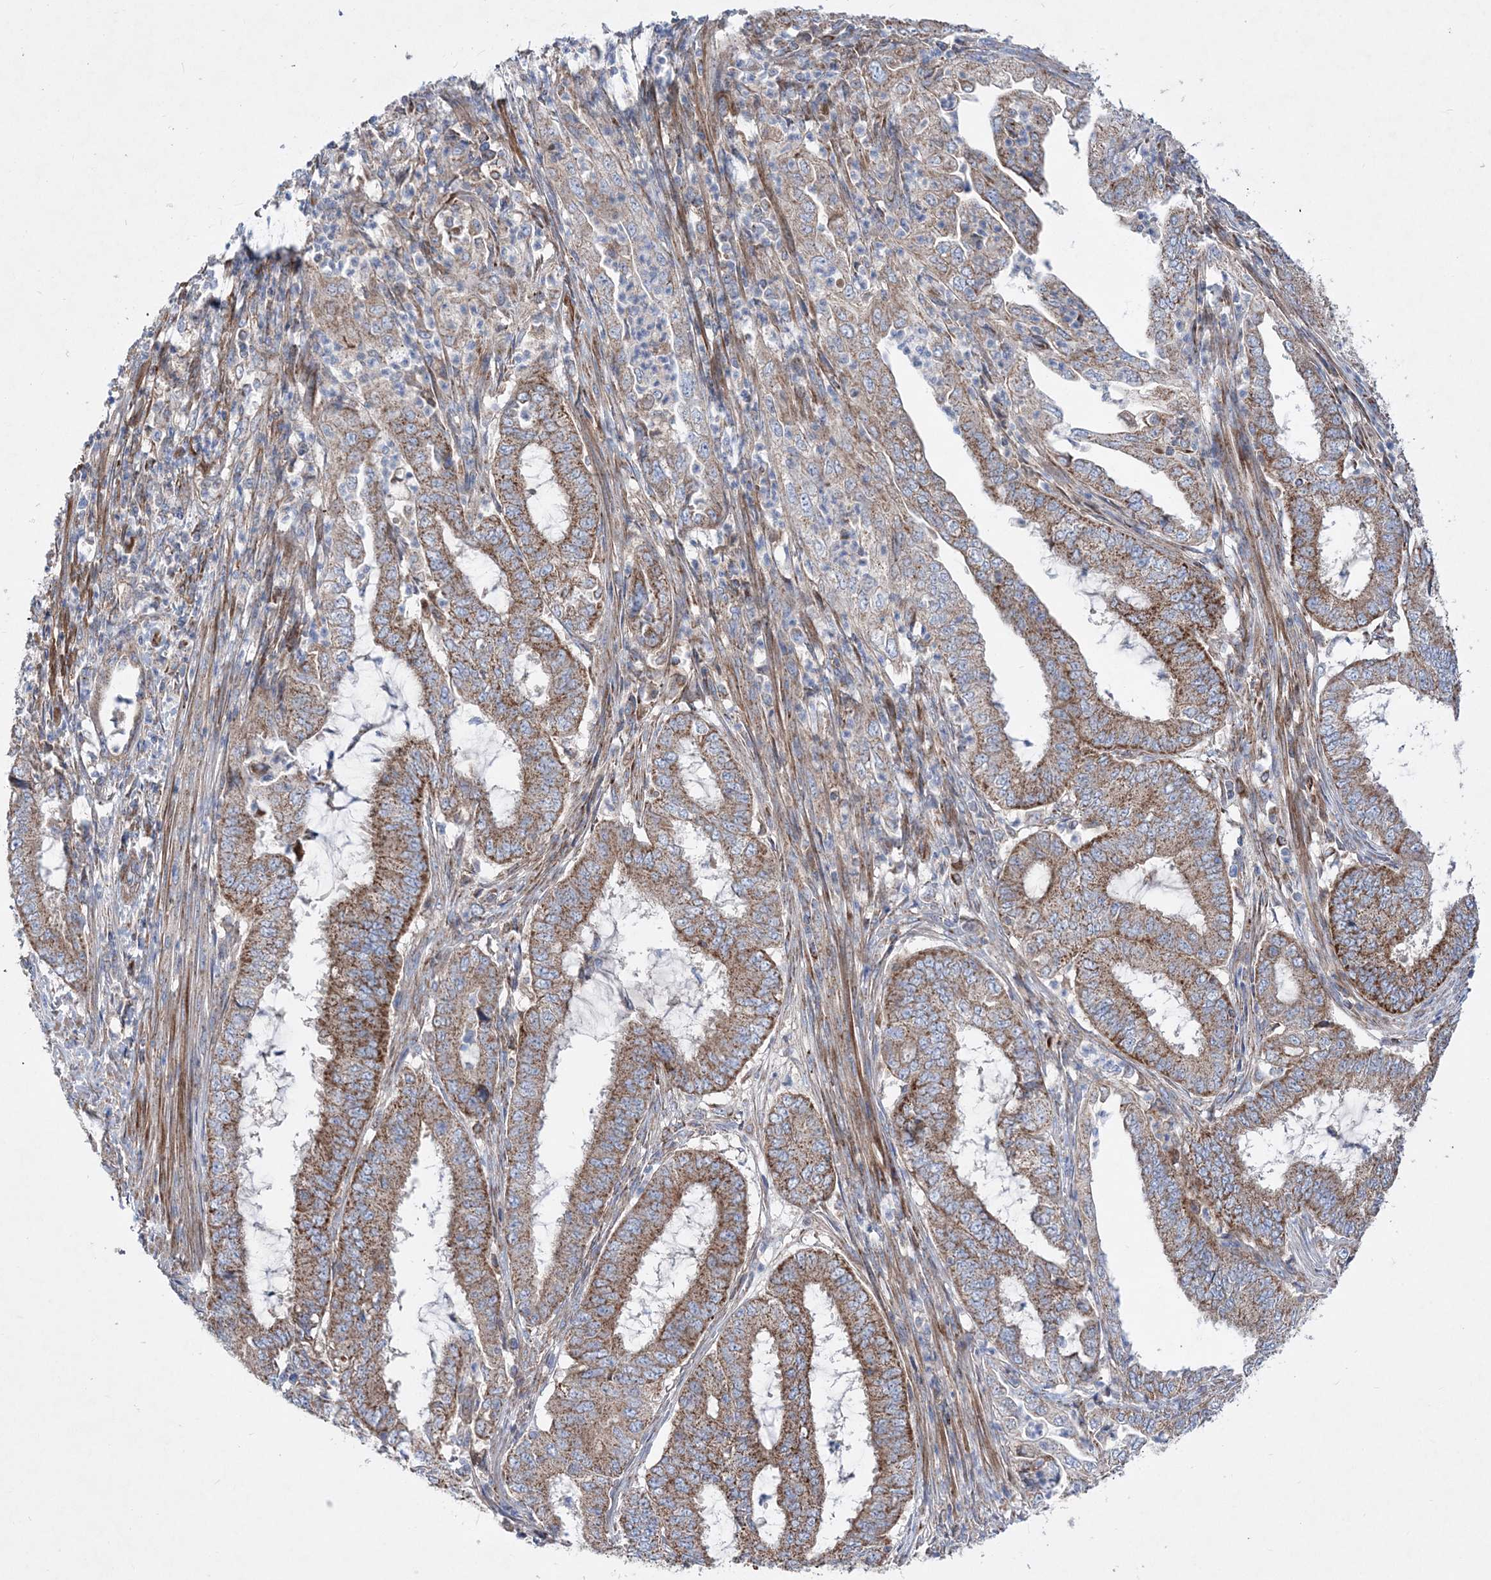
{"staining": {"intensity": "moderate", "quantity": ">75%", "location": "cytoplasmic/membranous"}, "tissue": "endometrial cancer", "cell_type": "Tumor cells", "image_type": "cancer", "snomed": [{"axis": "morphology", "description": "Adenocarcinoma, NOS"}, {"axis": "topography", "description": "Endometrium"}], "caption": "A histopathology image of adenocarcinoma (endometrial) stained for a protein reveals moderate cytoplasmic/membranous brown staining in tumor cells.", "gene": "NGLY1", "patient": {"sex": "female", "age": 51}}